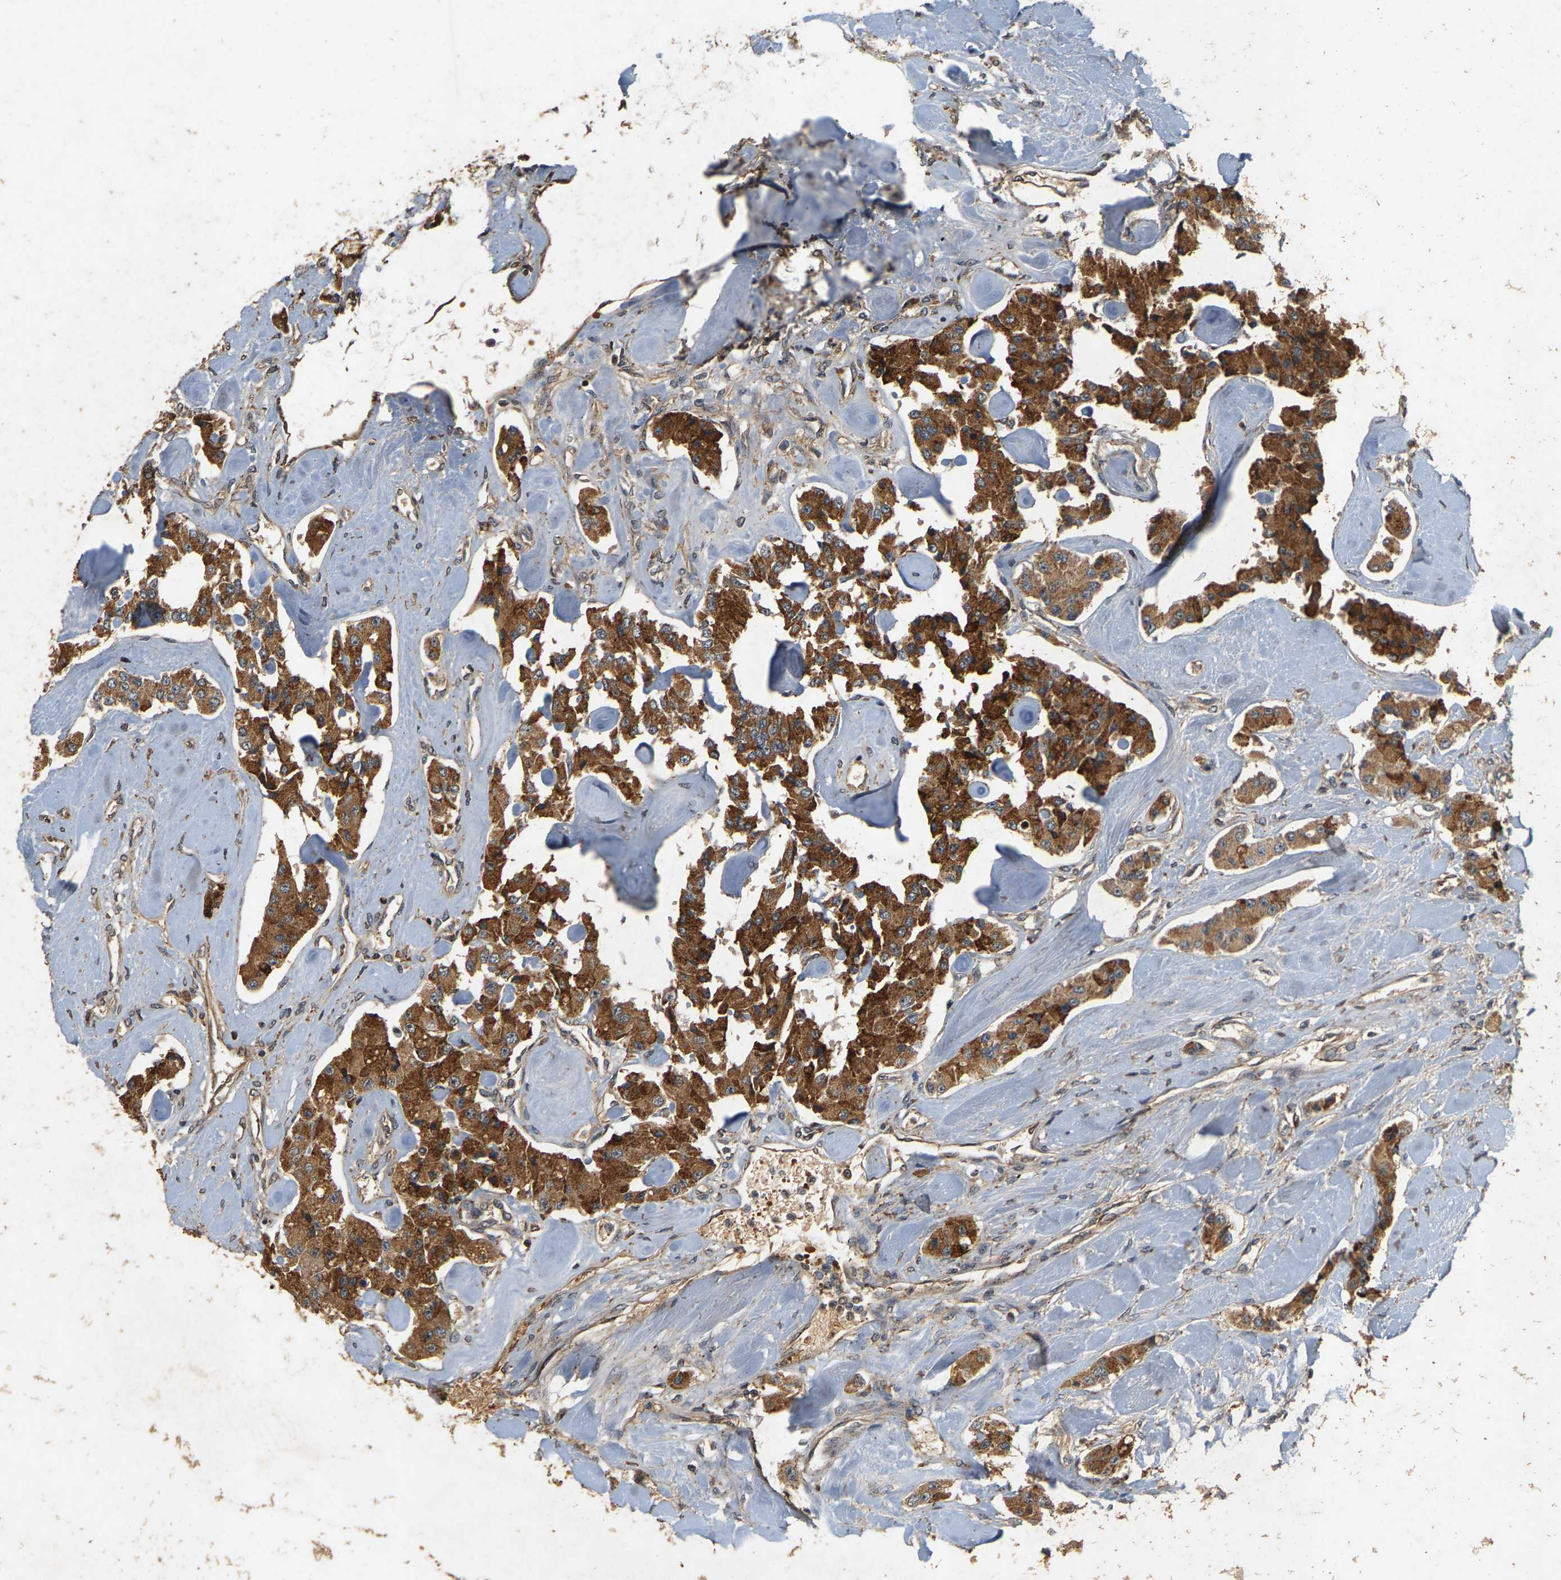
{"staining": {"intensity": "moderate", "quantity": ">75%", "location": "cytoplasmic/membranous"}, "tissue": "carcinoid", "cell_type": "Tumor cells", "image_type": "cancer", "snomed": [{"axis": "morphology", "description": "Carcinoid, malignant, NOS"}, {"axis": "topography", "description": "Pancreas"}], "caption": "Protein expression analysis of carcinoid demonstrates moderate cytoplasmic/membranous staining in about >75% of tumor cells.", "gene": "CIDEC", "patient": {"sex": "male", "age": 41}}